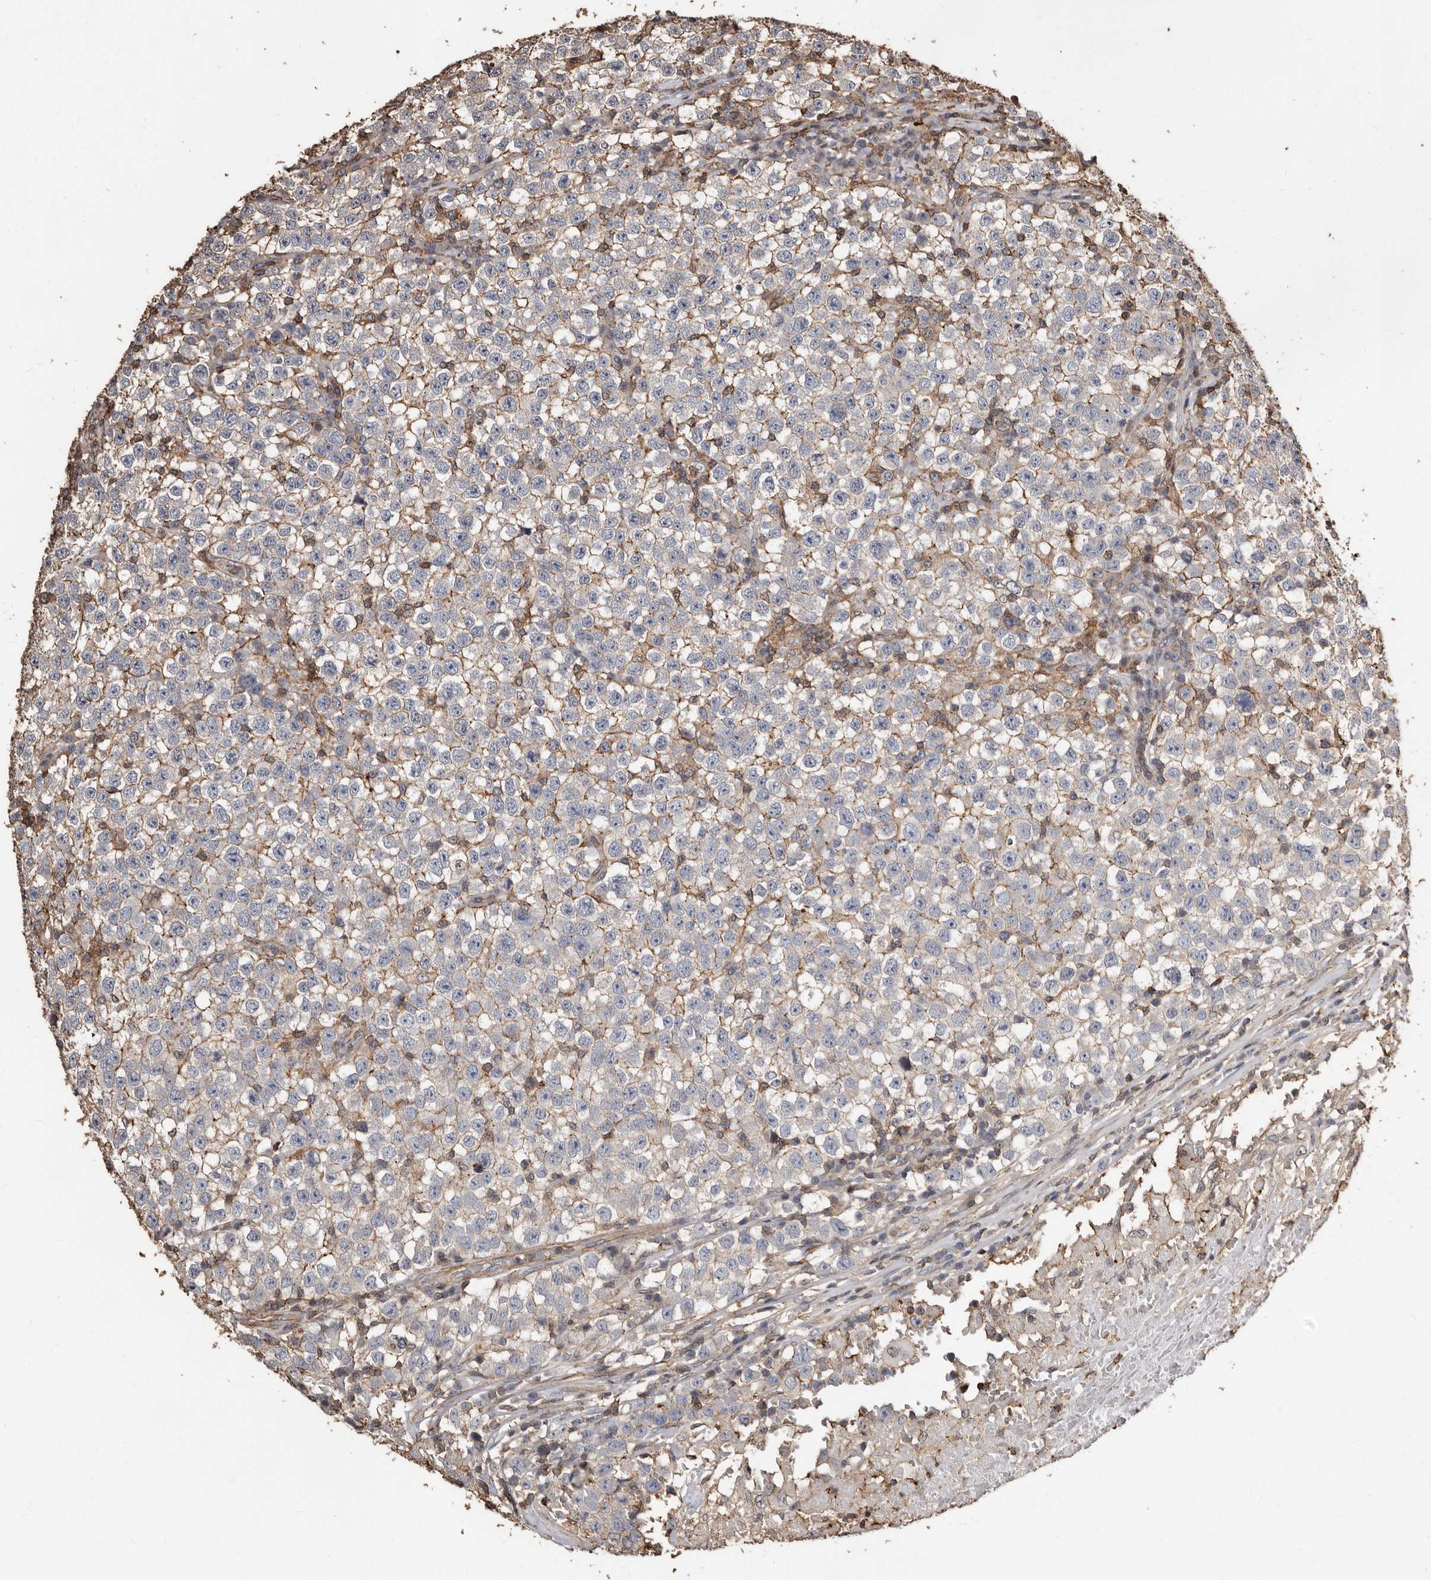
{"staining": {"intensity": "moderate", "quantity": "<25%", "location": "cytoplasmic/membranous"}, "tissue": "testis cancer", "cell_type": "Tumor cells", "image_type": "cancer", "snomed": [{"axis": "morphology", "description": "Seminoma, NOS"}, {"axis": "topography", "description": "Testis"}], "caption": "Immunohistochemistry (IHC) (DAB) staining of testis cancer exhibits moderate cytoplasmic/membranous protein expression in approximately <25% of tumor cells.", "gene": "GSK3A", "patient": {"sex": "male", "age": 22}}